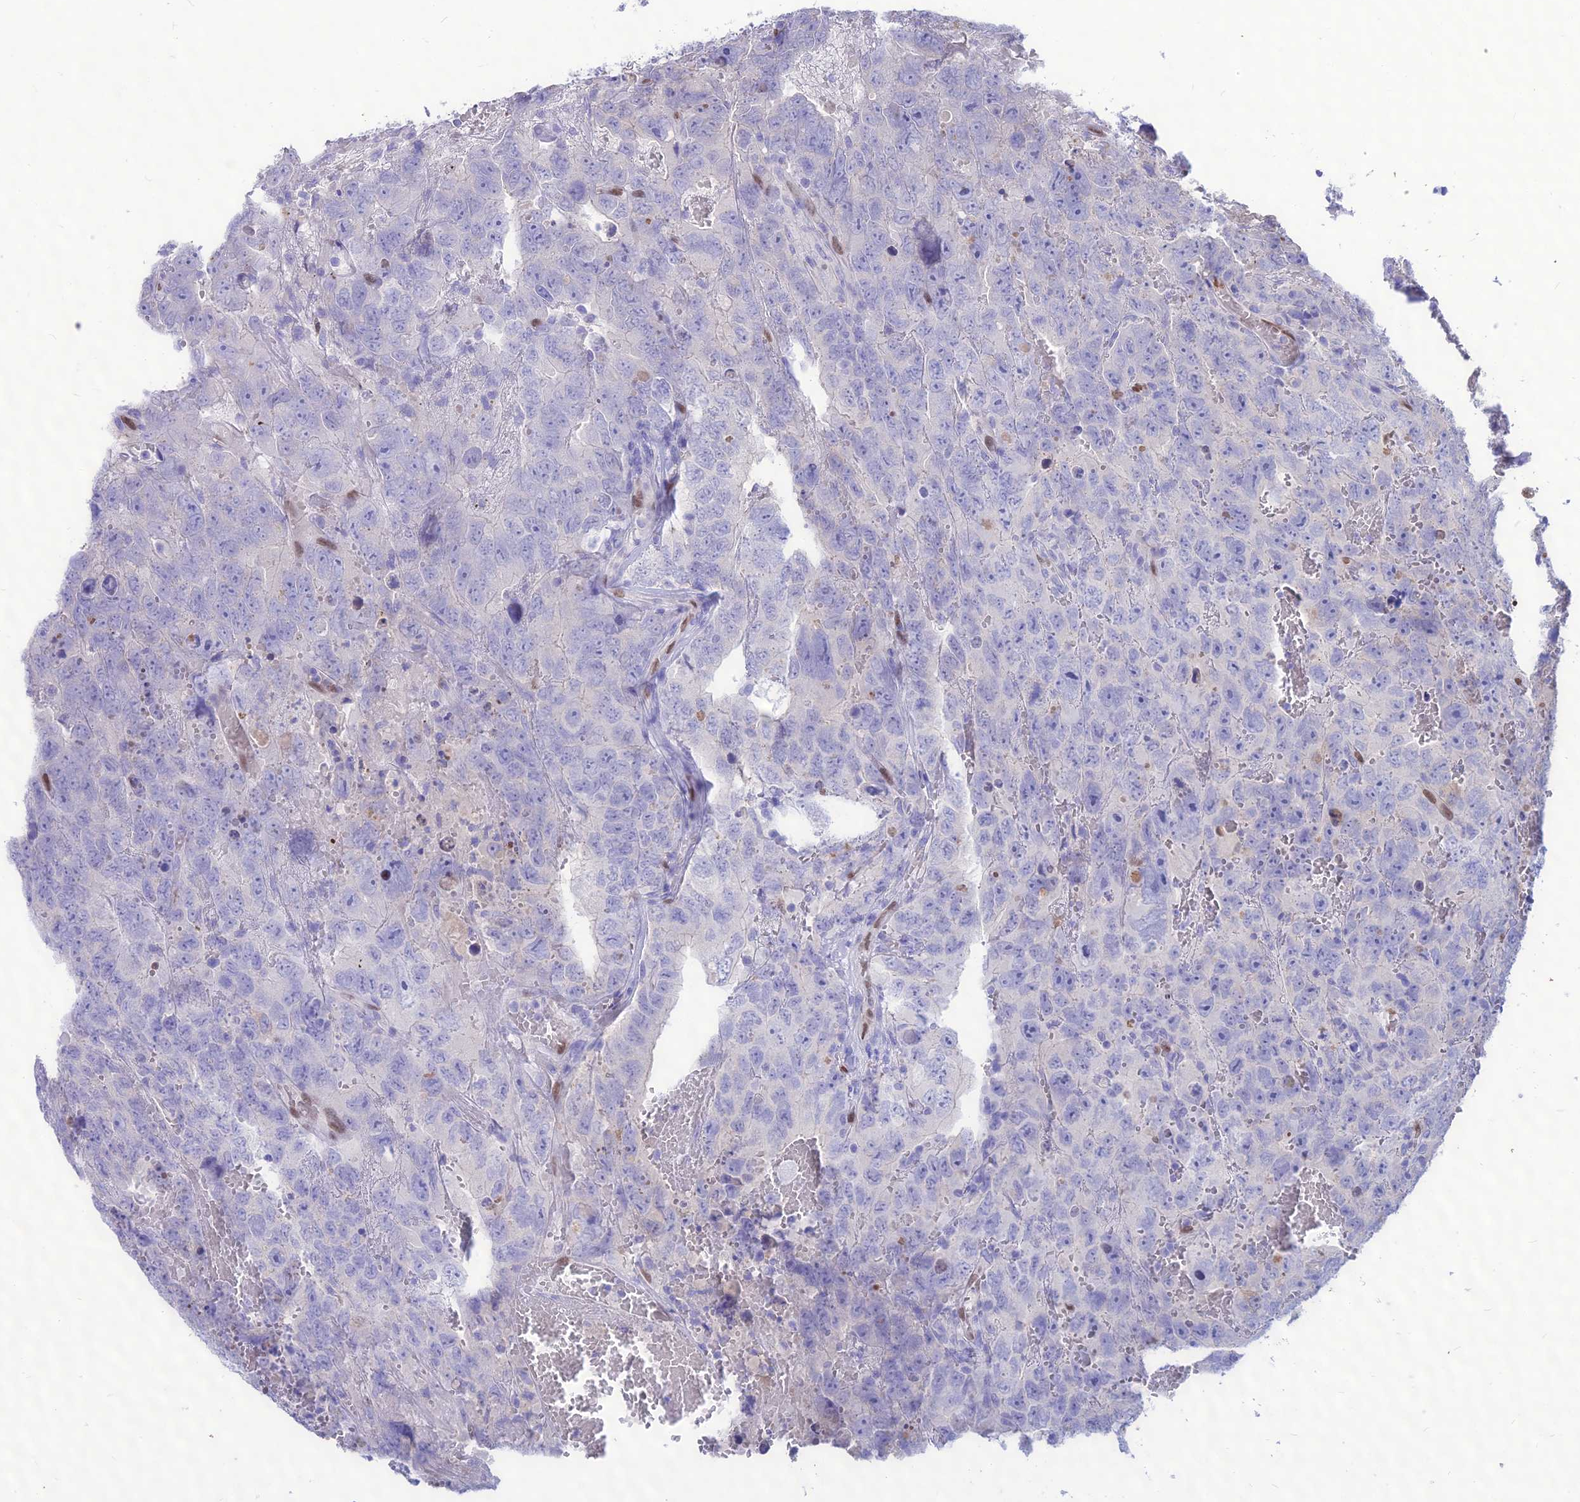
{"staining": {"intensity": "negative", "quantity": "none", "location": "none"}, "tissue": "testis cancer", "cell_type": "Tumor cells", "image_type": "cancer", "snomed": [{"axis": "morphology", "description": "Carcinoma, Embryonal, NOS"}, {"axis": "topography", "description": "Testis"}], "caption": "Immunohistochemistry (IHC) of human testis cancer exhibits no expression in tumor cells. (Immunohistochemistry (IHC), brightfield microscopy, high magnification).", "gene": "NOVA2", "patient": {"sex": "male", "age": 45}}